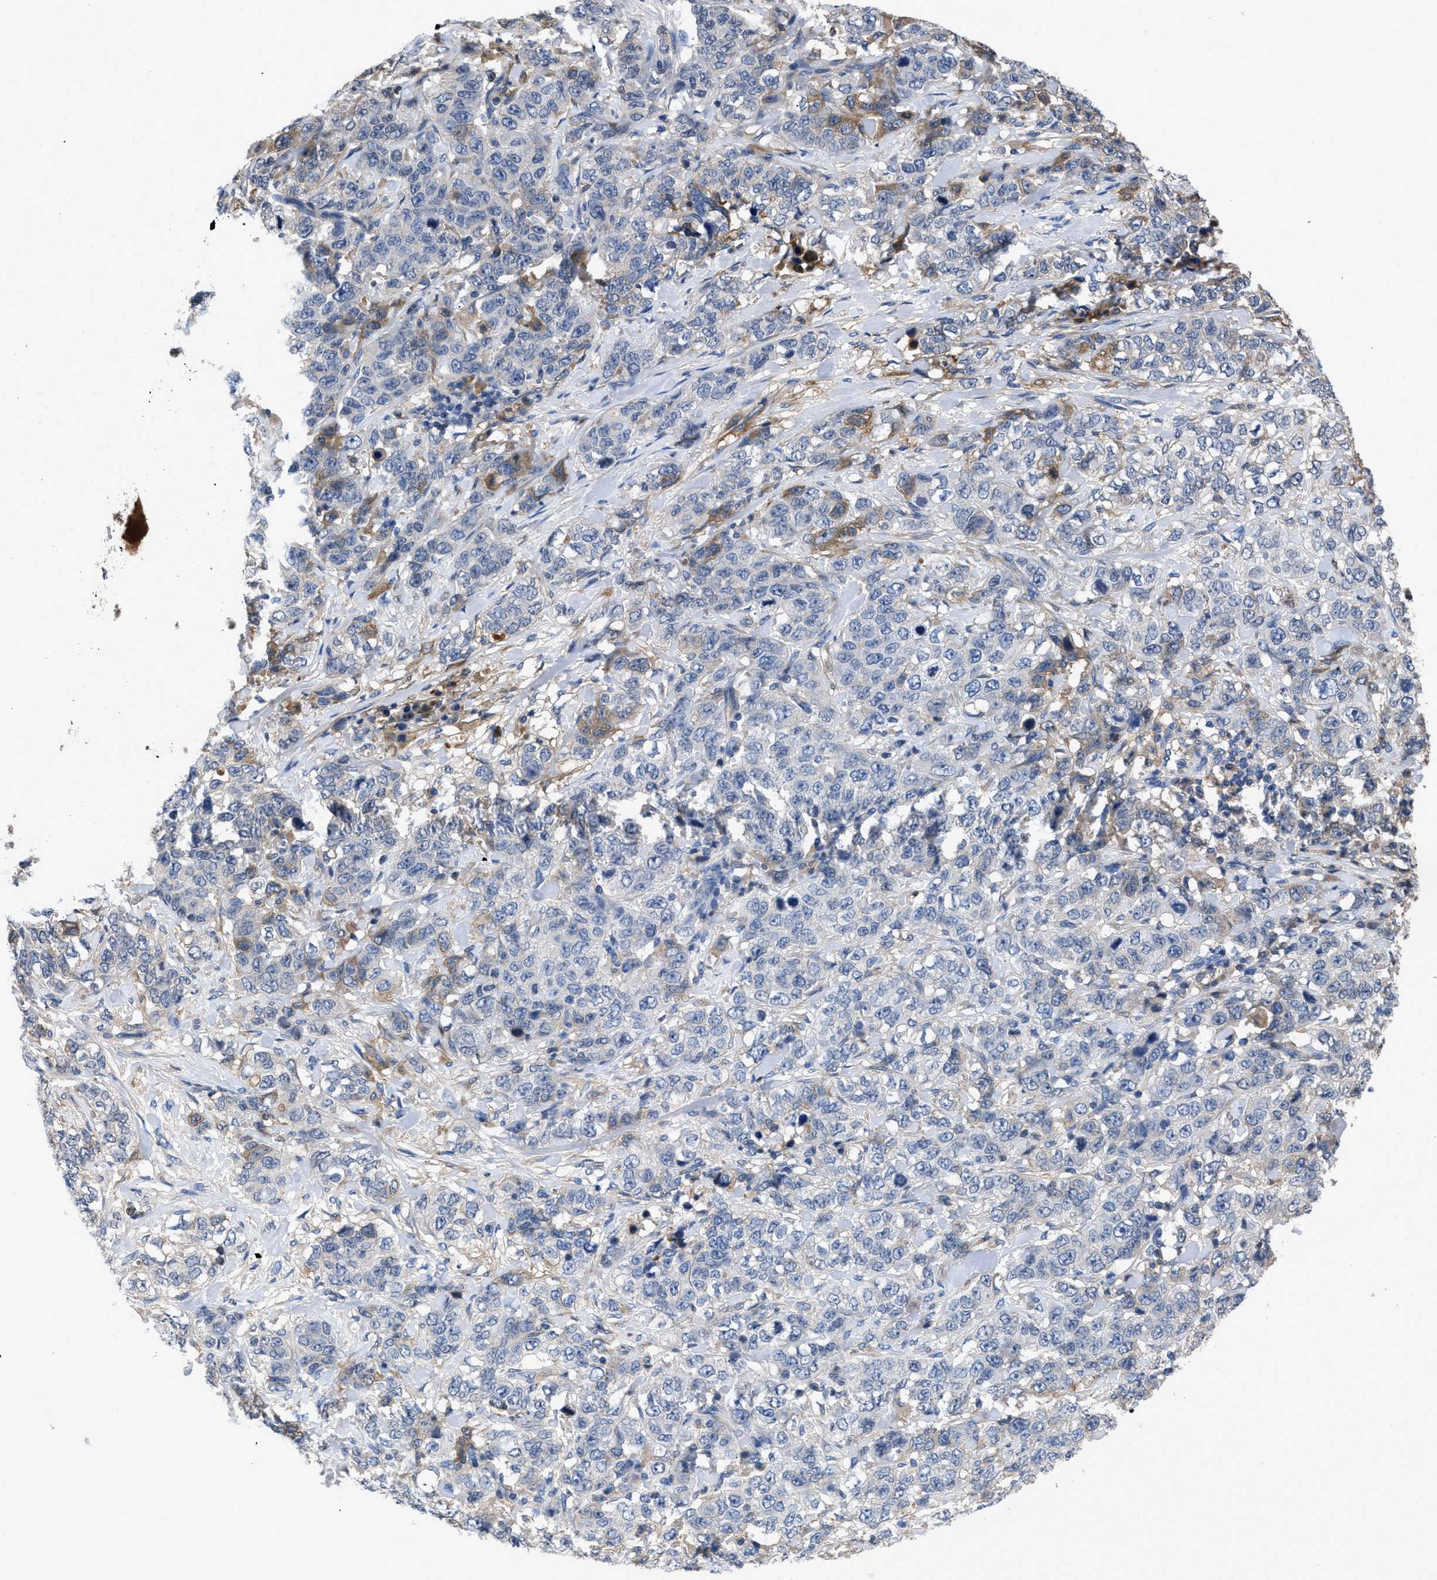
{"staining": {"intensity": "moderate", "quantity": "<25%", "location": "cytoplasmic/membranous"}, "tissue": "stomach cancer", "cell_type": "Tumor cells", "image_type": "cancer", "snomed": [{"axis": "morphology", "description": "Adenocarcinoma, NOS"}, {"axis": "topography", "description": "Stomach"}], "caption": "The micrograph demonstrates staining of stomach cancer (adenocarcinoma), revealing moderate cytoplasmic/membranous protein expression (brown color) within tumor cells.", "gene": "SERPINA6", "patient": {"sex": "male", "age": 48}}